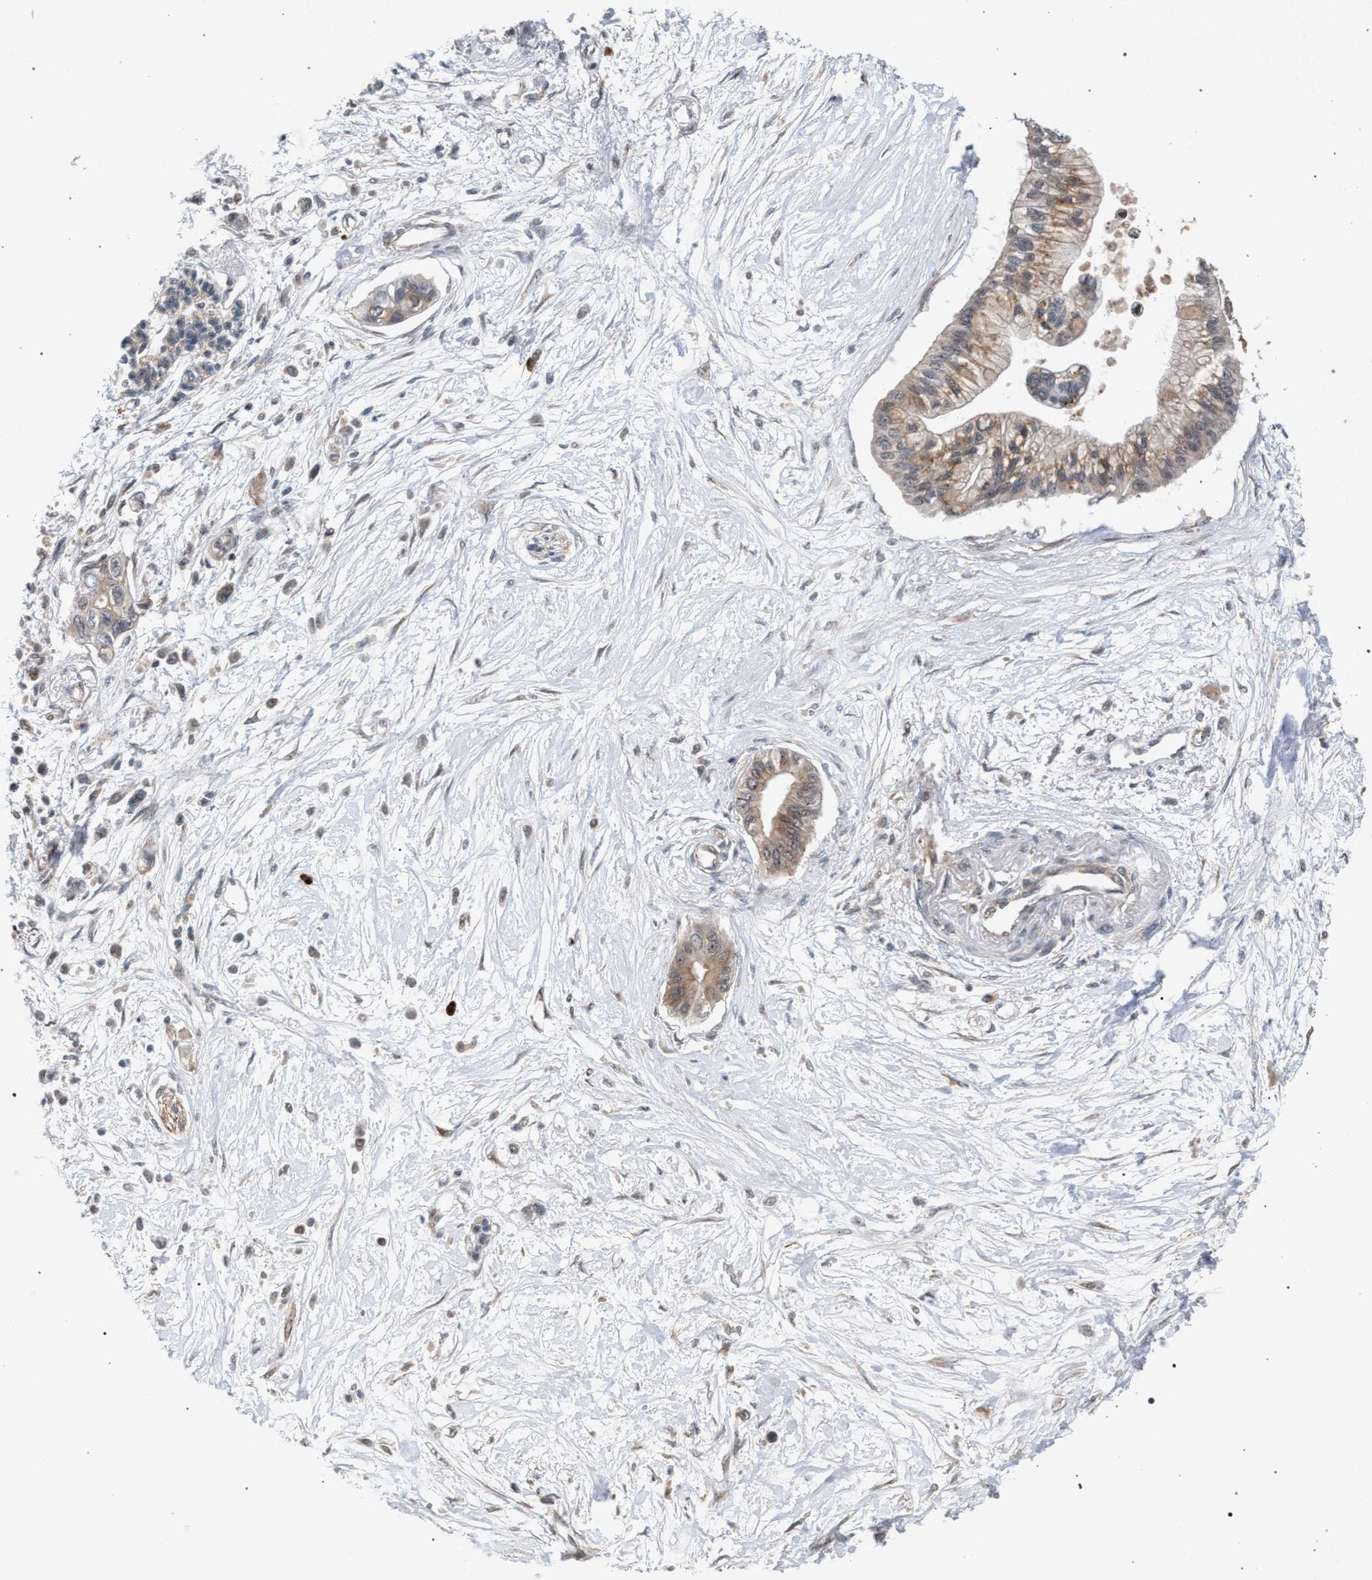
{"staining": {"intensity": "moderate", "quantity": "25%-75%", "location": "cytoplasmic/membranous"}, "tissue": "pancreatic cancer", "cell_type": "Tumor cells", "image_type": "cancer", "snomed": [{"axis": "morphology", "description": "Adenocarcinoma, NOS"}, {"axis": "topography", "description": "Pancreas"}], "caption": "A micrograph of pancreatic adenocarcinoma stained for a protein shows moderate cytoplasmic/membranous brown staining in tumor cells.", "gene": "IRAK4", "patient": {"sex": "female", "age": 77}}